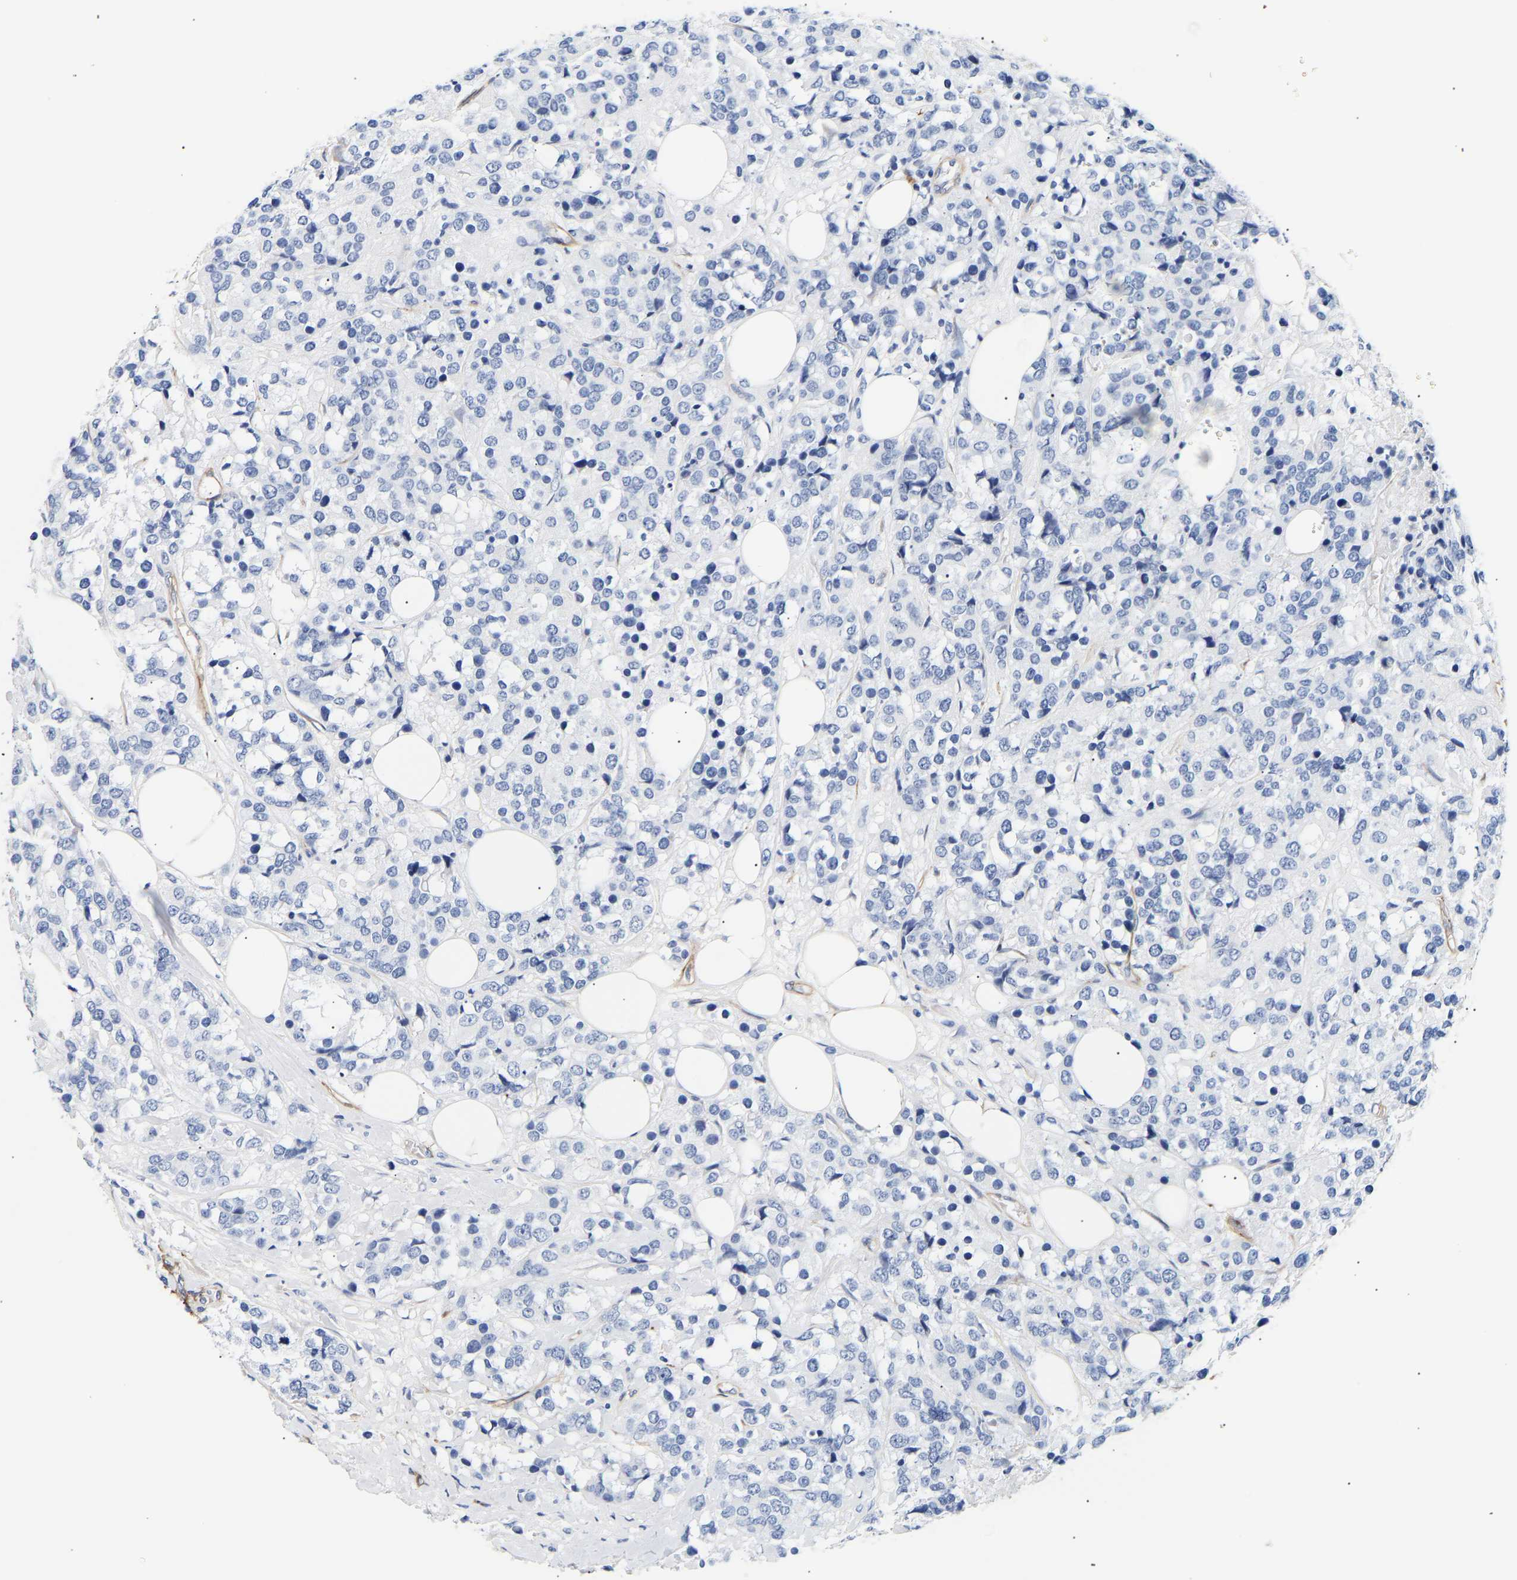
{"staining": {"intensity": "negative", "quantity": "none", "location": "none"}, "tissue": "breast cancer", "cell_type": "Tumor cells", "image_type": "cancer", "snomed": [{"axis": "morphology", "description": "Lobular carcinoma"}, {"axis": "topography", "description": "Breast"}], "caption": "The histopathology image demonstrates no staining of tumor cells in breast cancer.", "gene": "IGFBP7", "patient": {"sex": "female", "age": 59}}